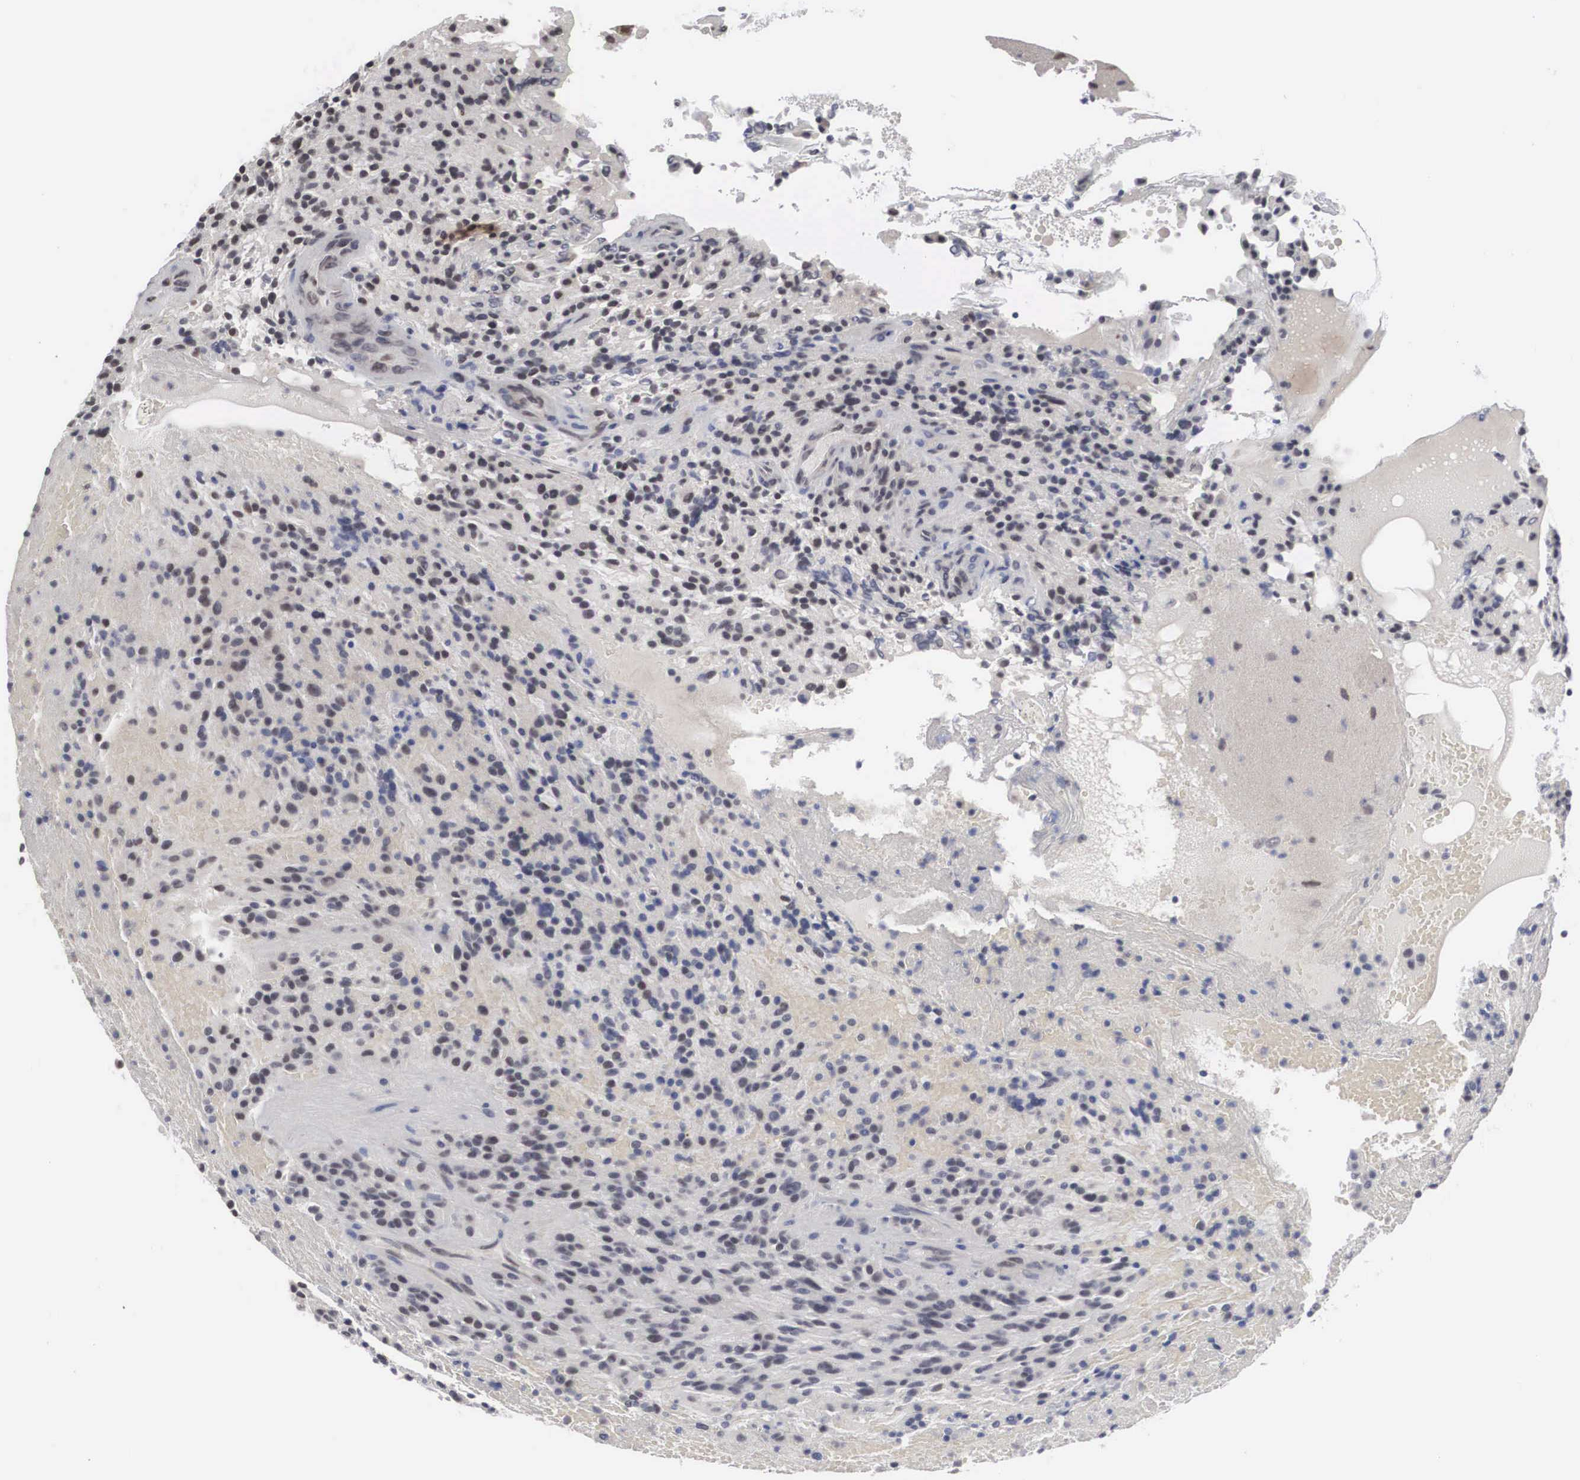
{"staining": {"intensity": "negative", "quantity": "none", "location": "none"}, "tissue": "glioma", "cell_type": "Tumor cells", "image_type": "cancer", "snomed": [{"axis": "morphology", "description": "Glioma, malignant, High grade"}, {"axis": "topography", "description": "Brain"}], "caption": "The micrograph shows no significant staining in tumor cells of malignant high-grade glioma.", "gene": "AUTS2", "patient": {"sex": "female", "age": 13}}